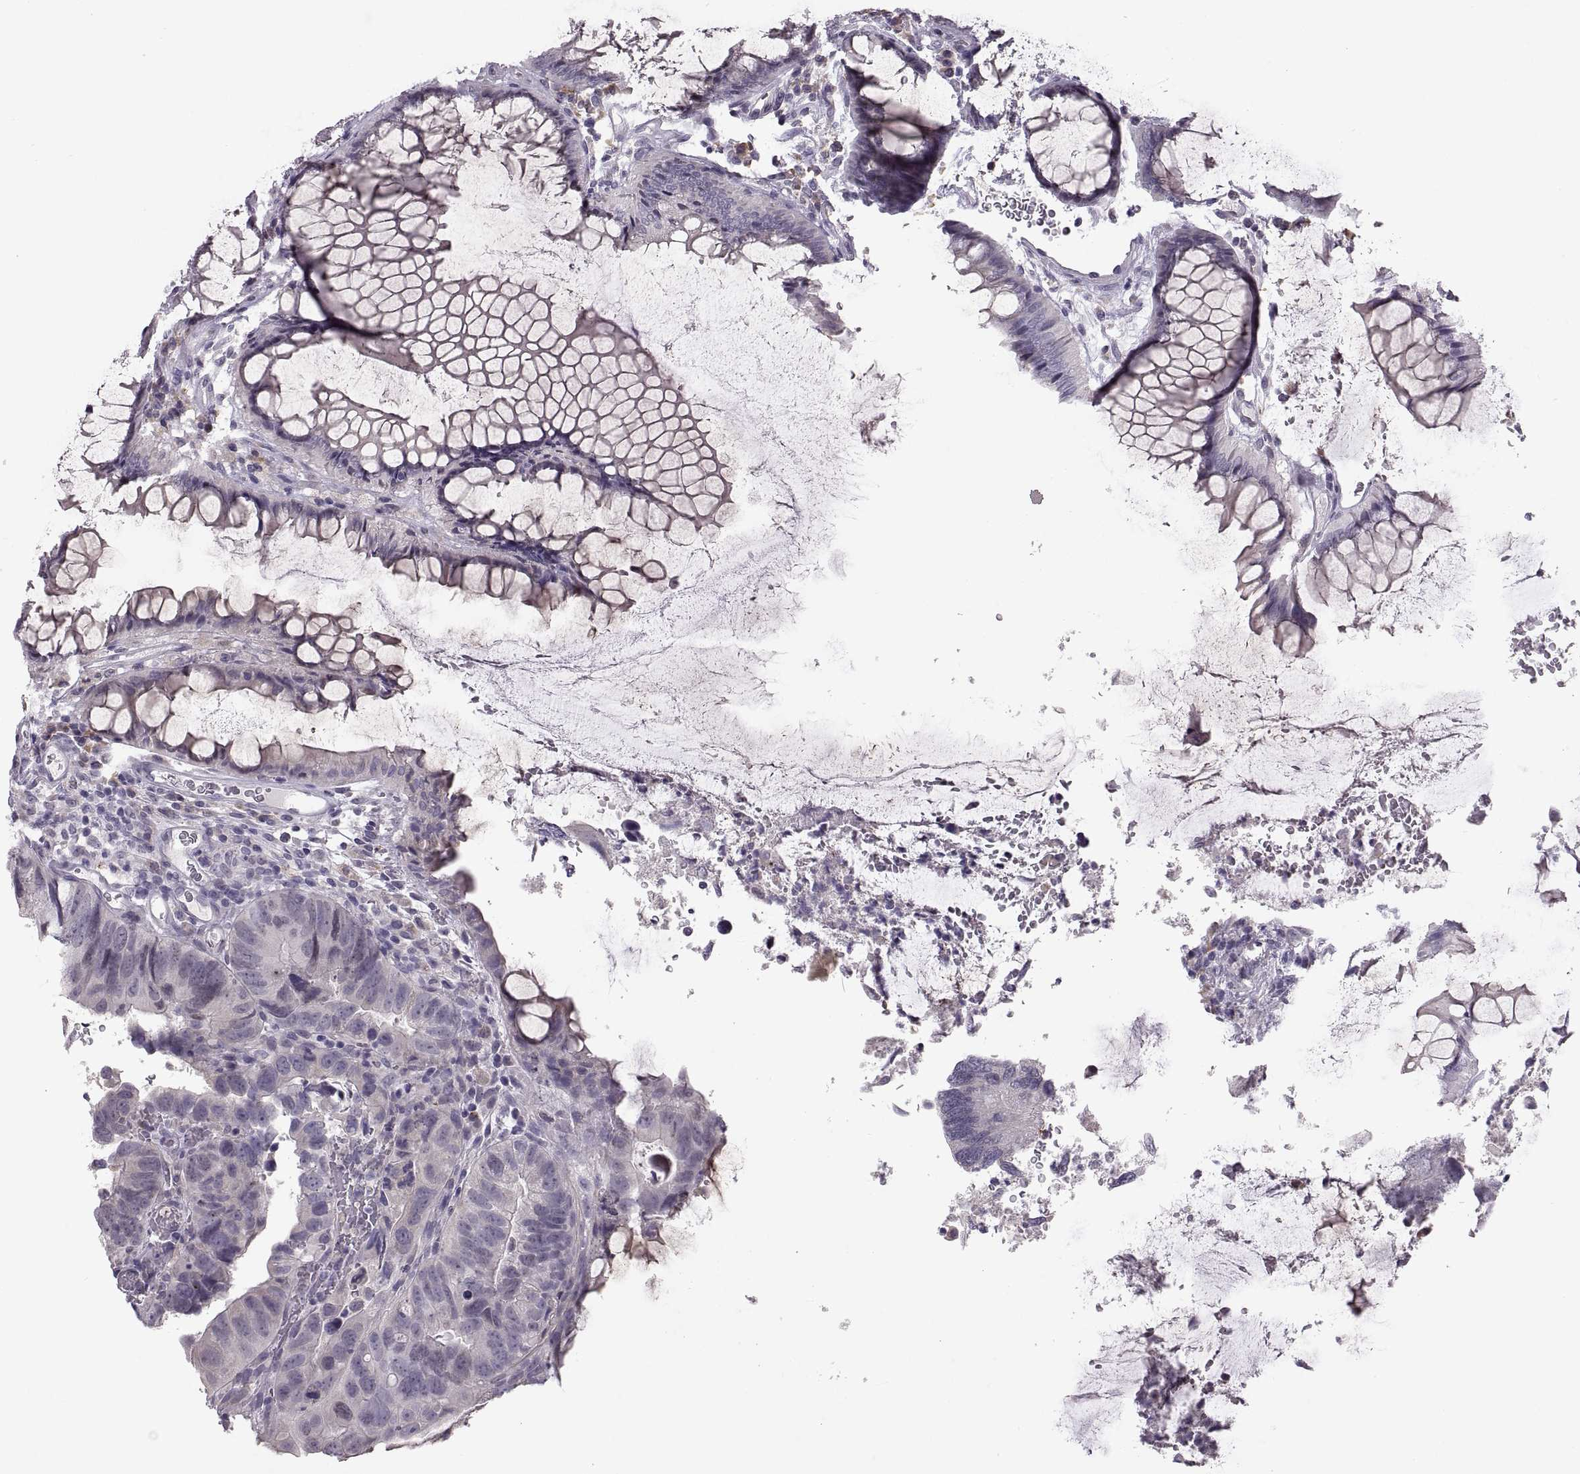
{"staining": {"intensity": "negative", "quantity": "none", "location": "none"}, "tissue": "colorectal cancer", "cell_type": "Tumor cells", "image_type": "cancer", "snomed": [{"axis": "morphology", "description": "Adenocarcinoma, NOS"}, {"axis": "topography", "description": "Colon"}], "caption": "DAB (3,3'-diaminobenzidine) immunohistochemical staining of human adenocarcinoma (colorectal) demonstrates no significant staining in tumor cells.", "gene": "MAGEB18", "patient": {"sex": "female", "age": 67}}